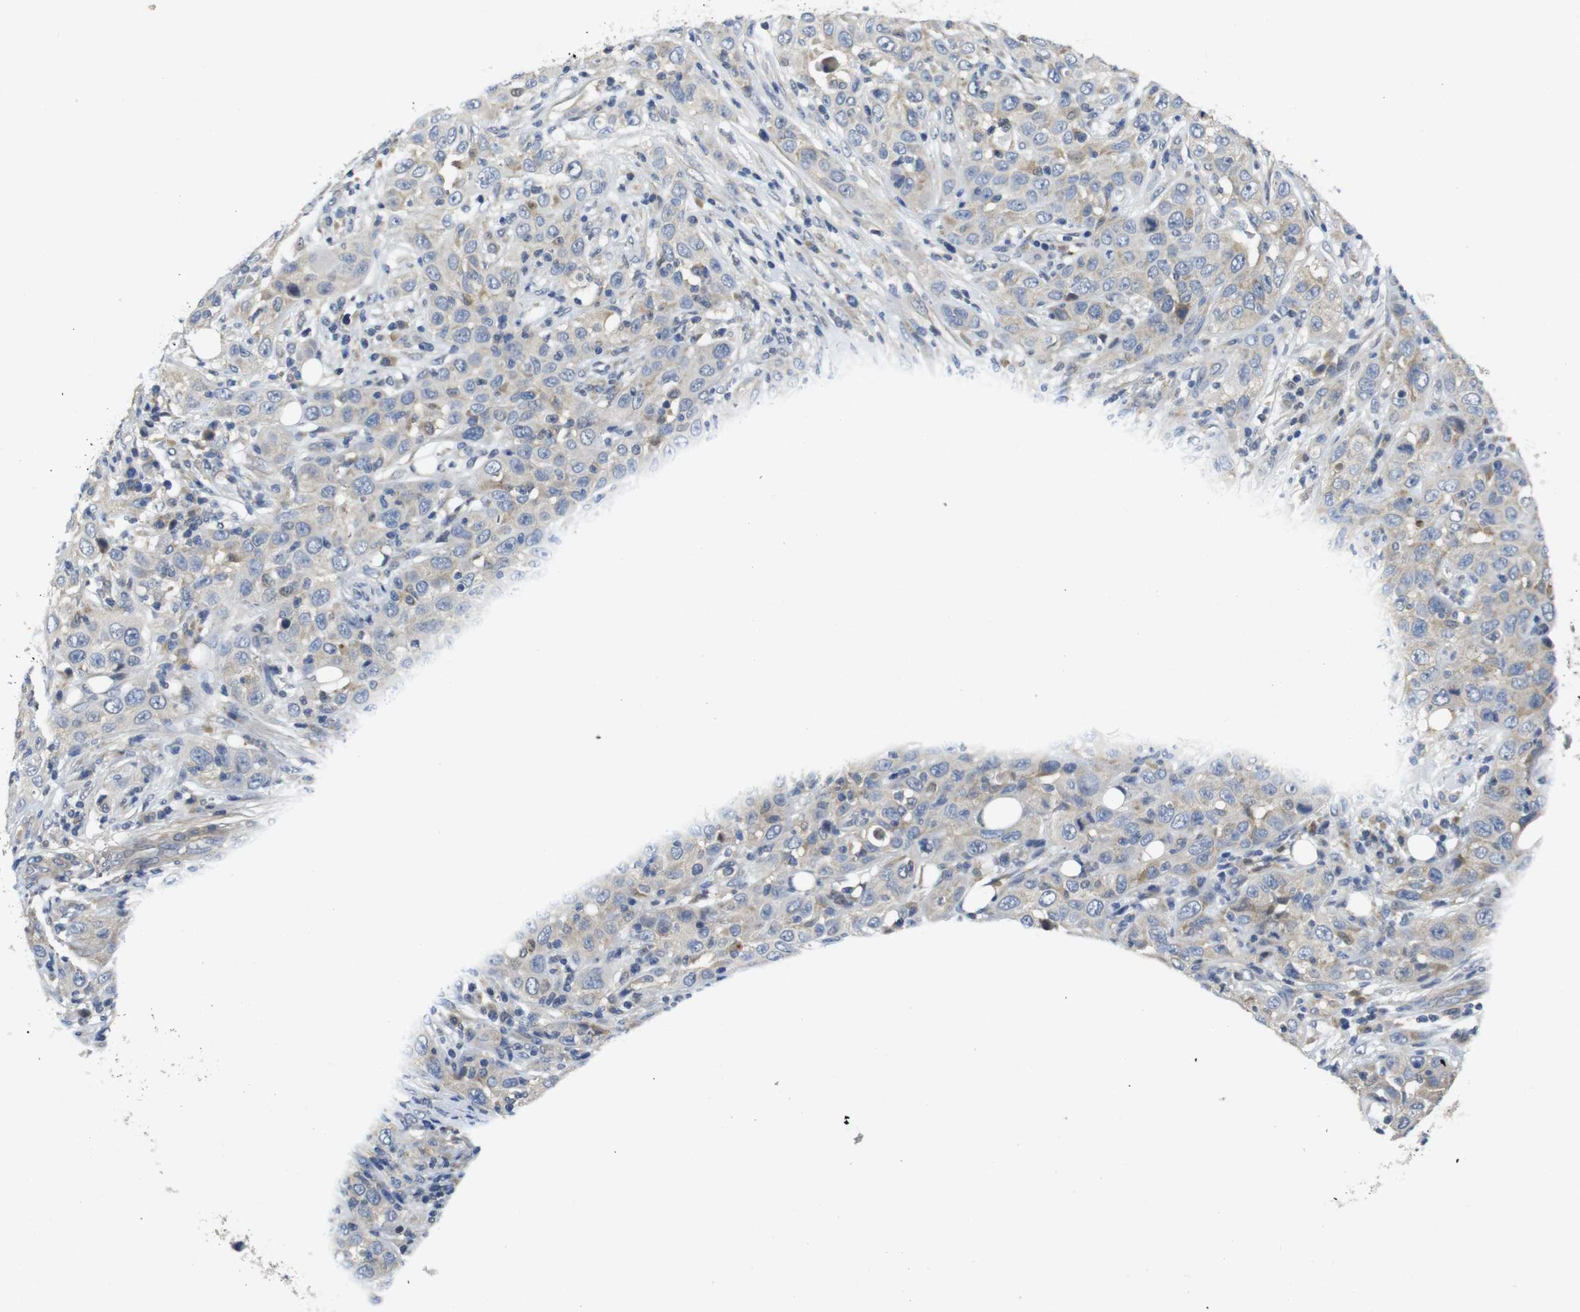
{"staining": {"intensity": "negative", "quantity": "none", "location": "none"}, "tissue": "skin cancer", "cell_type": "Tumor cells", "image_type": "cancer", "snomed": [{"axis": "morphology", "description": "Squamous cell carcinoma, NOS"}, {"axis": "topography", "description": "Skin"}], "caption": "Tumor cells show no significant protein staining in skin cancer. Brightfield microscopy of immunohistochemistry stained with DAB (brown) and hematoxylin (blue), captured at high magnification.", "gene": "FNTA", "patient": {"sex": "female", "age": 88}}